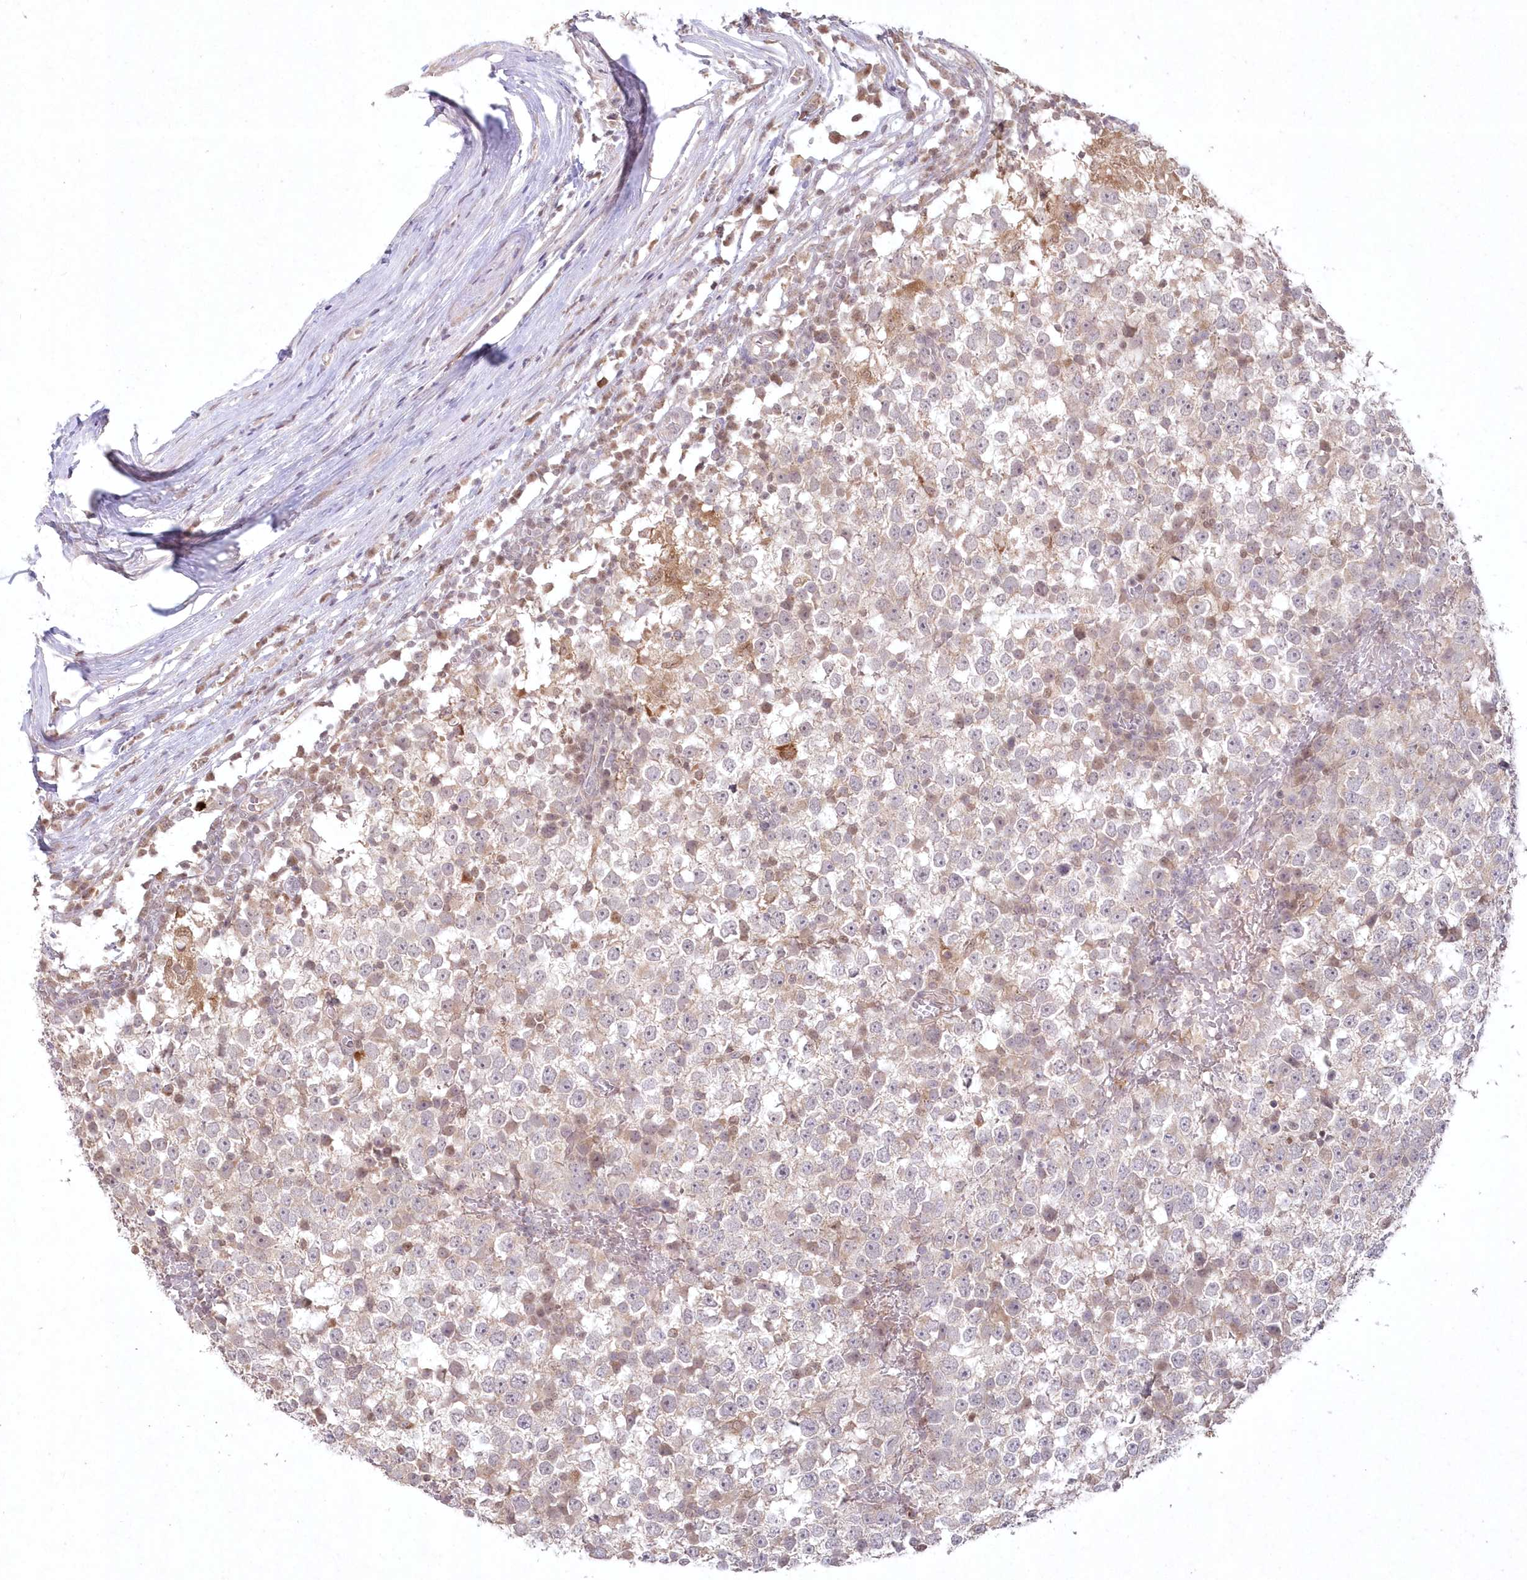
{"staining": {"intensity": "negative", "quantity": "none", "location": "none"}, "tissue": "testis cancer", "cell_type": "Tumor cells", "image_type": "cancer", "snomed": [{"axis": "morphology", "description": "Seminoma, NOS"}, {"axis": "topography", "description": "Testis"}], "caption": "An IHC micrograph of testis cancer (seminoma) is shown. There is no staining in tumor cells of testis cancer (seminoma). (Stains: DAB (3,3'-diaminobenzidine) immunohistochemistry (IHC) with hematoxylin counter stain, Microscopy: brightfield microscopy at high magnification).", "gene": "ASCC1", "patient": {"sex": "male", "age": 65}}